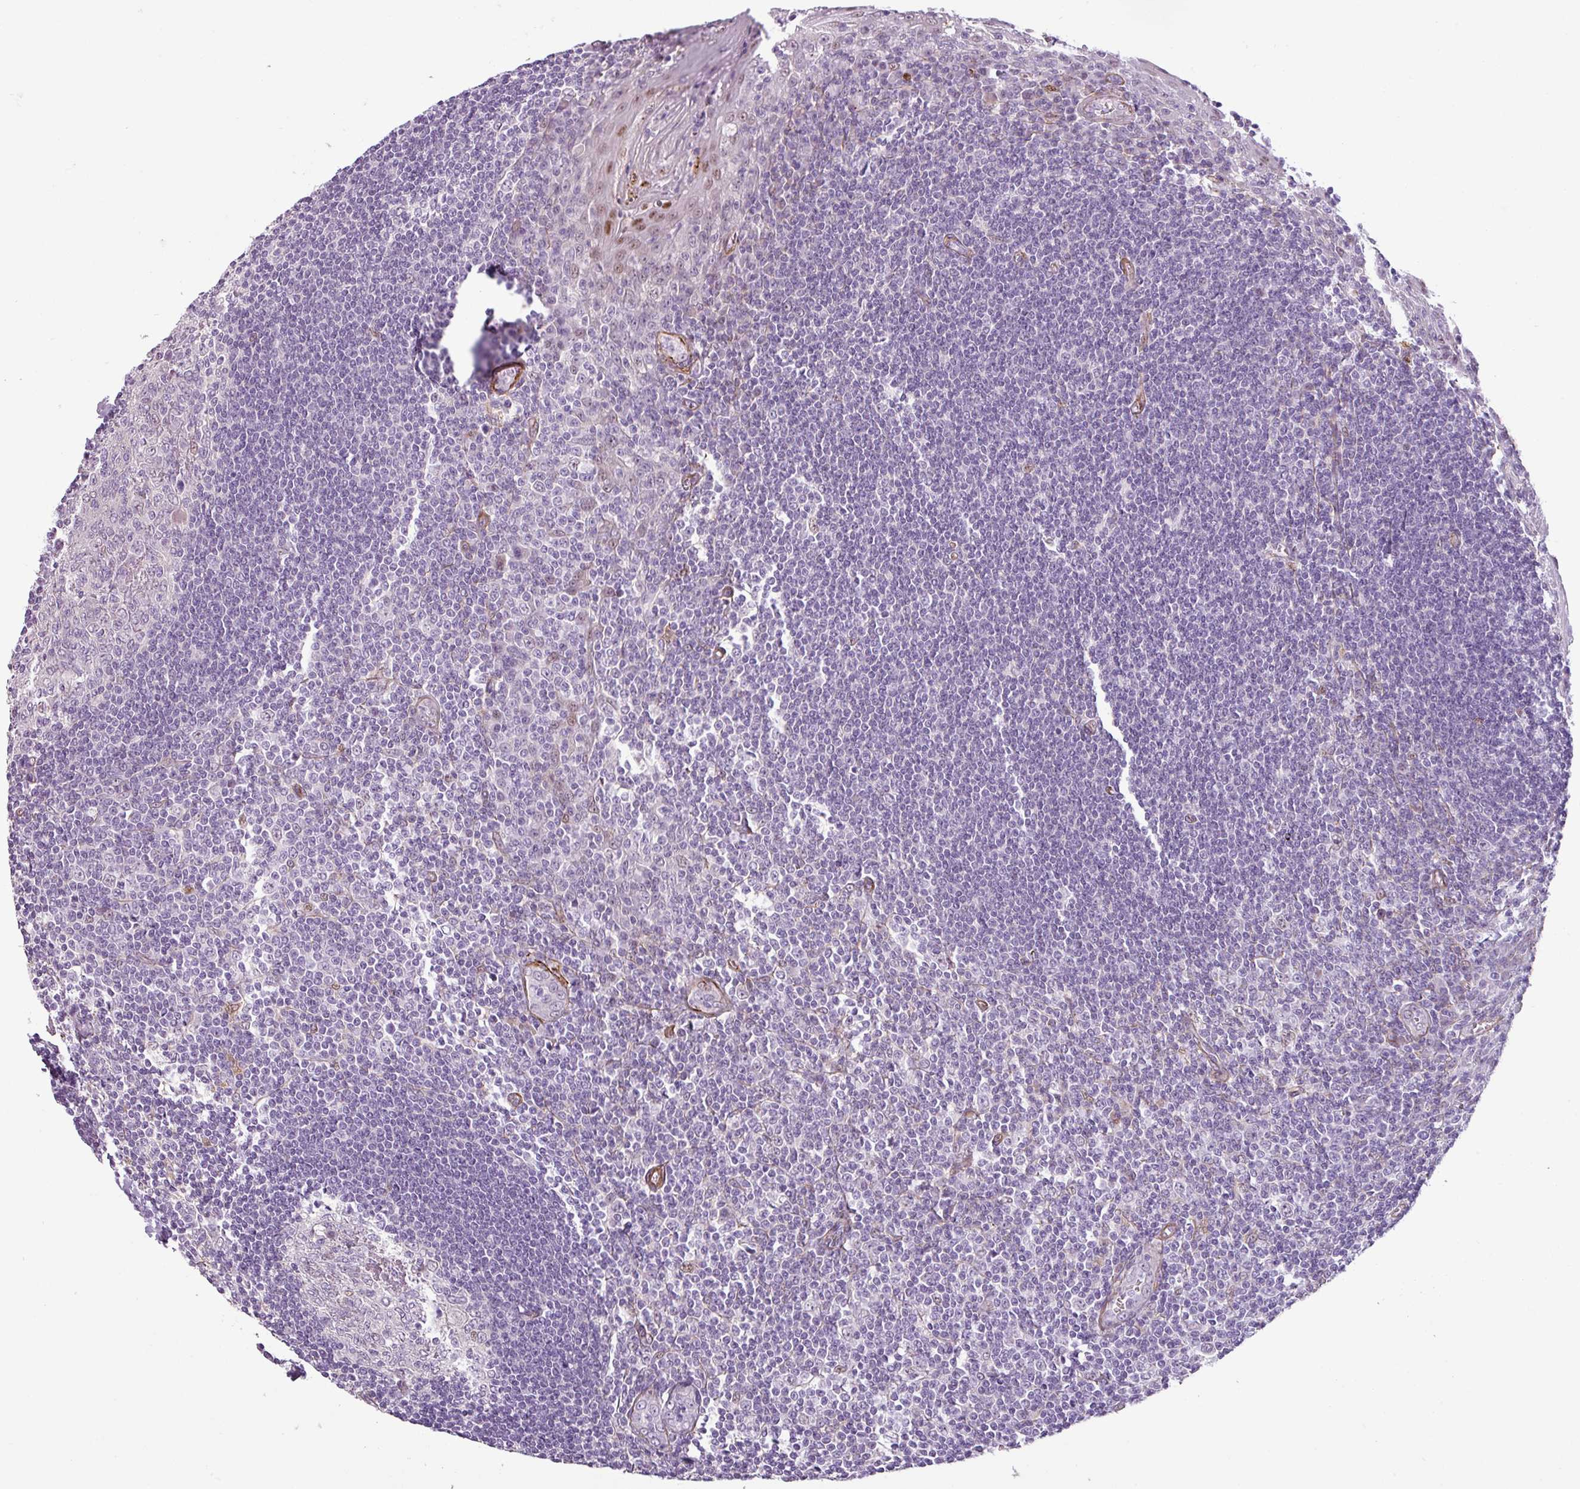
{"staining": {"intensity": "moderate", "quantity": "<25%", "location": "nuclear"}, "tissue": "tonsil", "cell_type": "Germinal center cells", "image_type": "normal", "snomed": [{"axis": "morphology", "description": "Normal tissue, NOS"}, {"axis": "topography", "description": "Tonsil"}], "caption": "IHC image of normal tonsil: human tonsil stained using immunohistochemistry exhibits low levels of moderate protein expression localized specifically in the nuclear of germinal center cells, appearing as a nuclear brown color.", "gene": "ATP10A", "patient": {"sex": "male", "age": 27}}